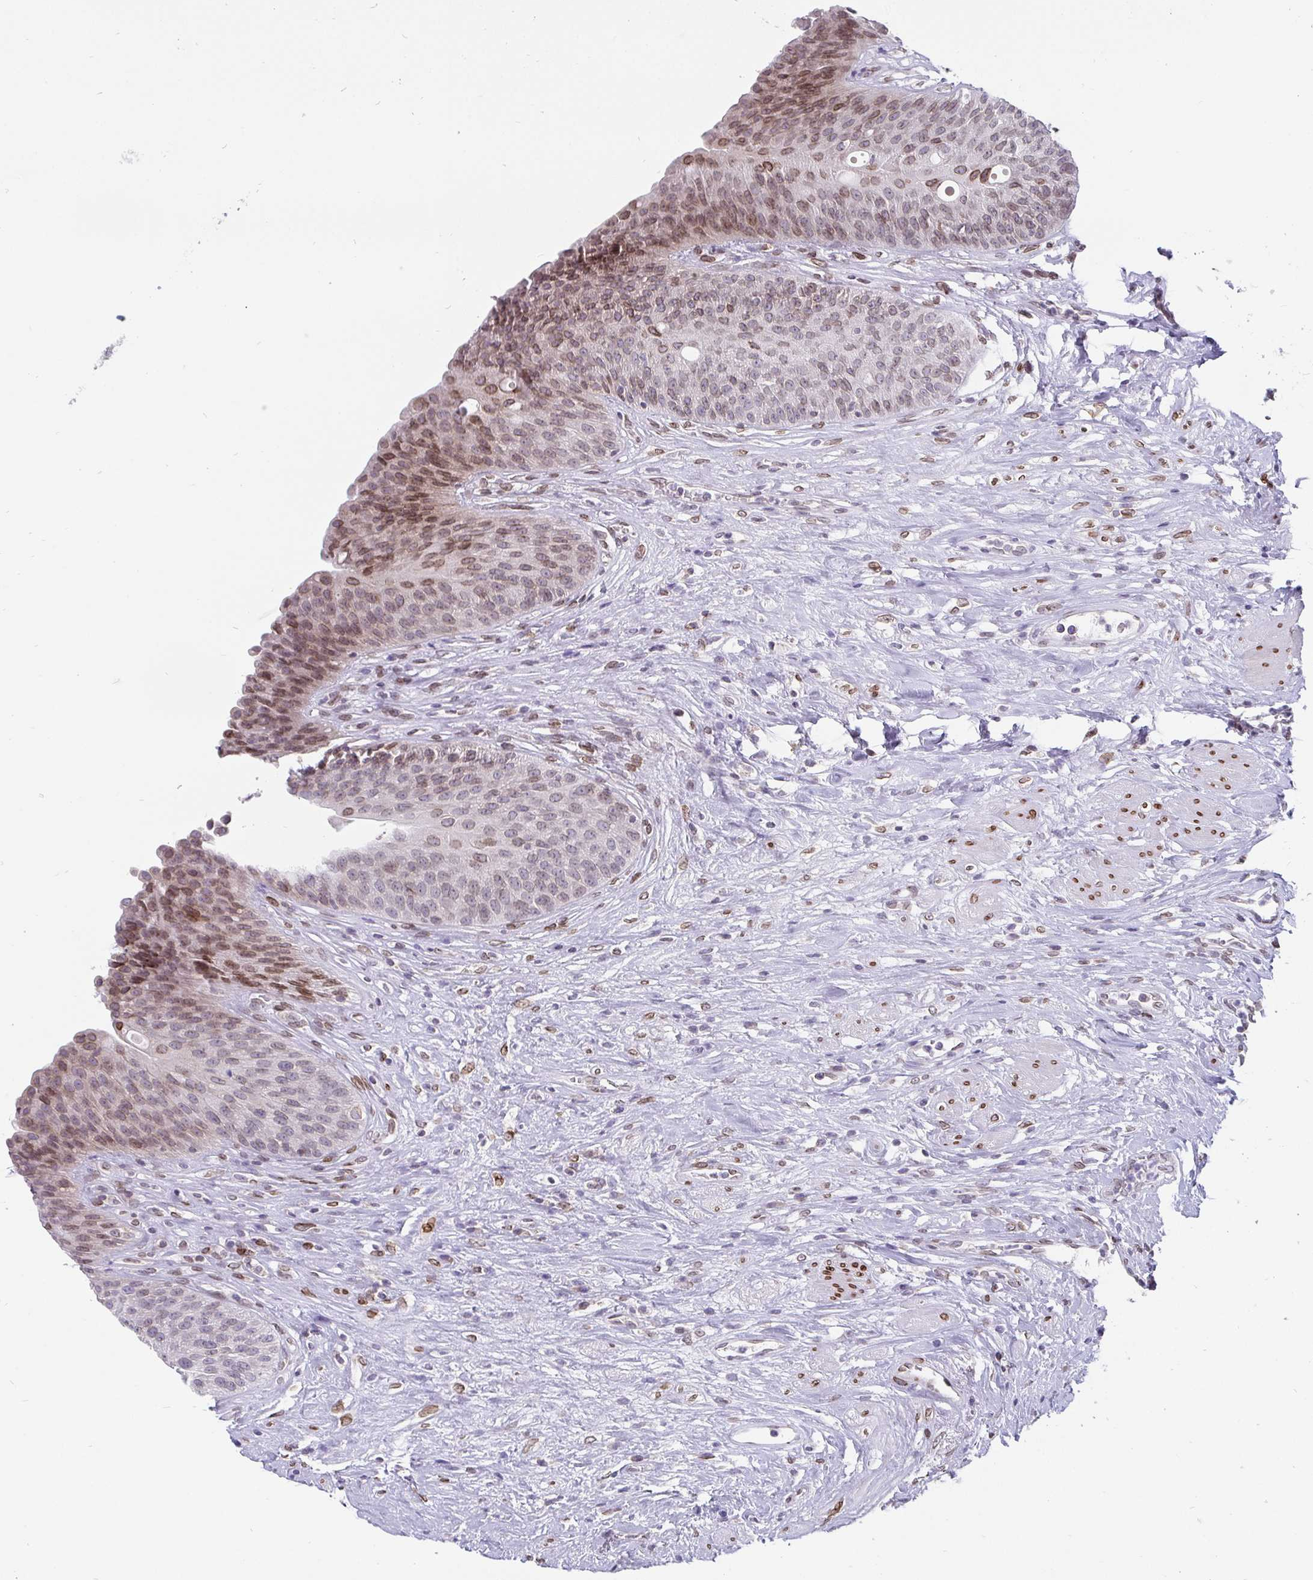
{"staining": {"intensity": "weak", "quantity": "25%-75%", "location": "nuclear"}, "tissue": "urinary bladder", "cell_type": "Urothelial cells", "image_type": "normal", "snomed": [{"axis": "morphology", "description": "Normal tissue, NOS"}, {"axis": "topography", "description": "Urinary bladder"}], "caption": "Human urinary bladder stained for a protein (brown) reveals weak nuclear positive expression in about 25%-75% of urothelial cells.", "gene": "EMD", "patient": {"sex": "female", "age": 56}}